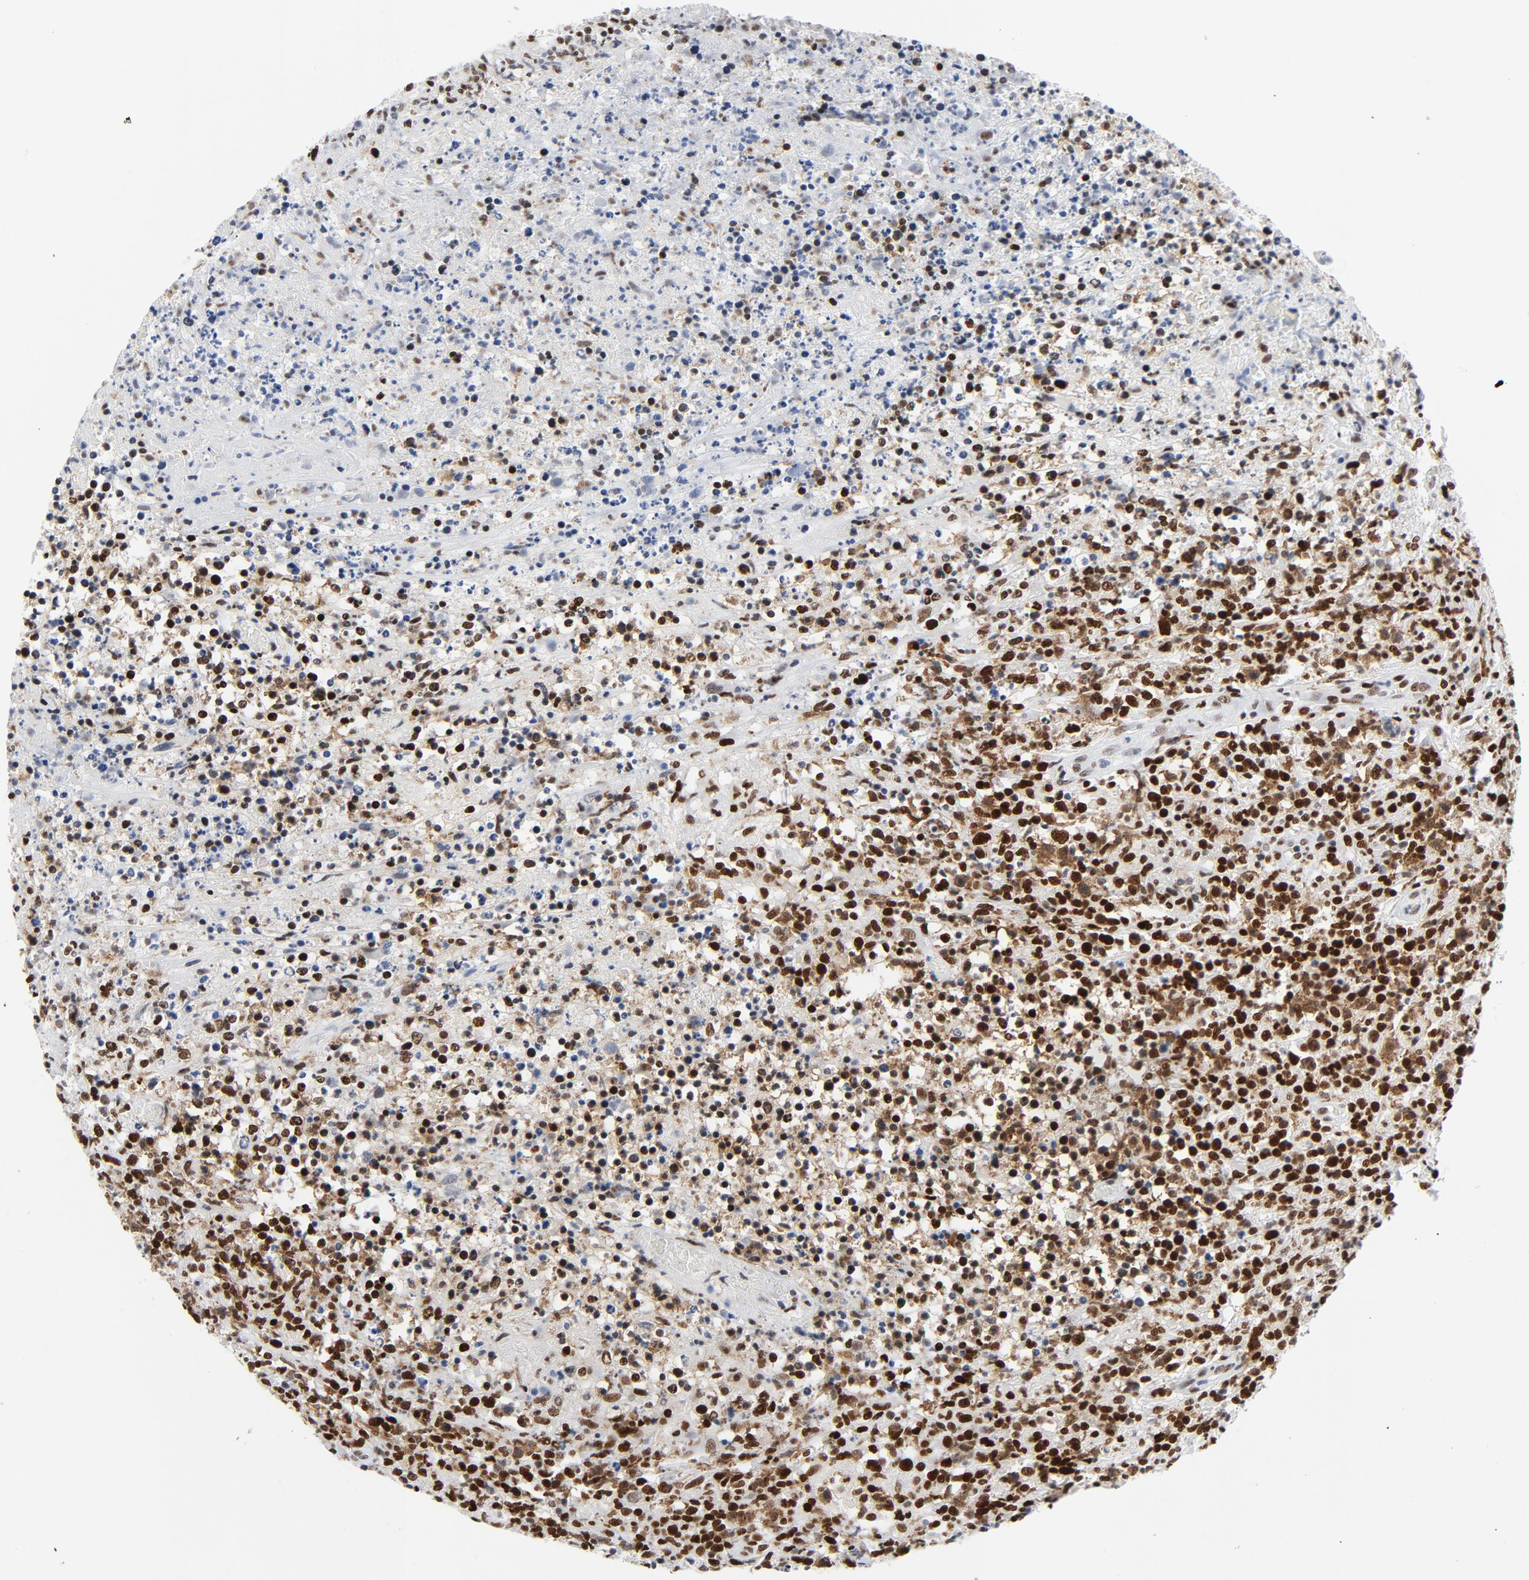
{"staining": {"intensity": "strong", "quantity": ">75%", "location": "nuclear"}, "tissue": "lymphoma", "cell_type": "Tumor cells", "image_type": "cancer", "snomed": [{"axis": "morphology", "description": "Malignant lymphoma, non-Hodgkin's type, High grade"}, {"axis": "topography", "description": "Lymph node"}], "caption": "A histopathology image of lymphoma stained for a protein displays strong nuclear brown staining in tumor cells.", "gene": "POLD1", "patient": {"sex": "female", "age": 84}}